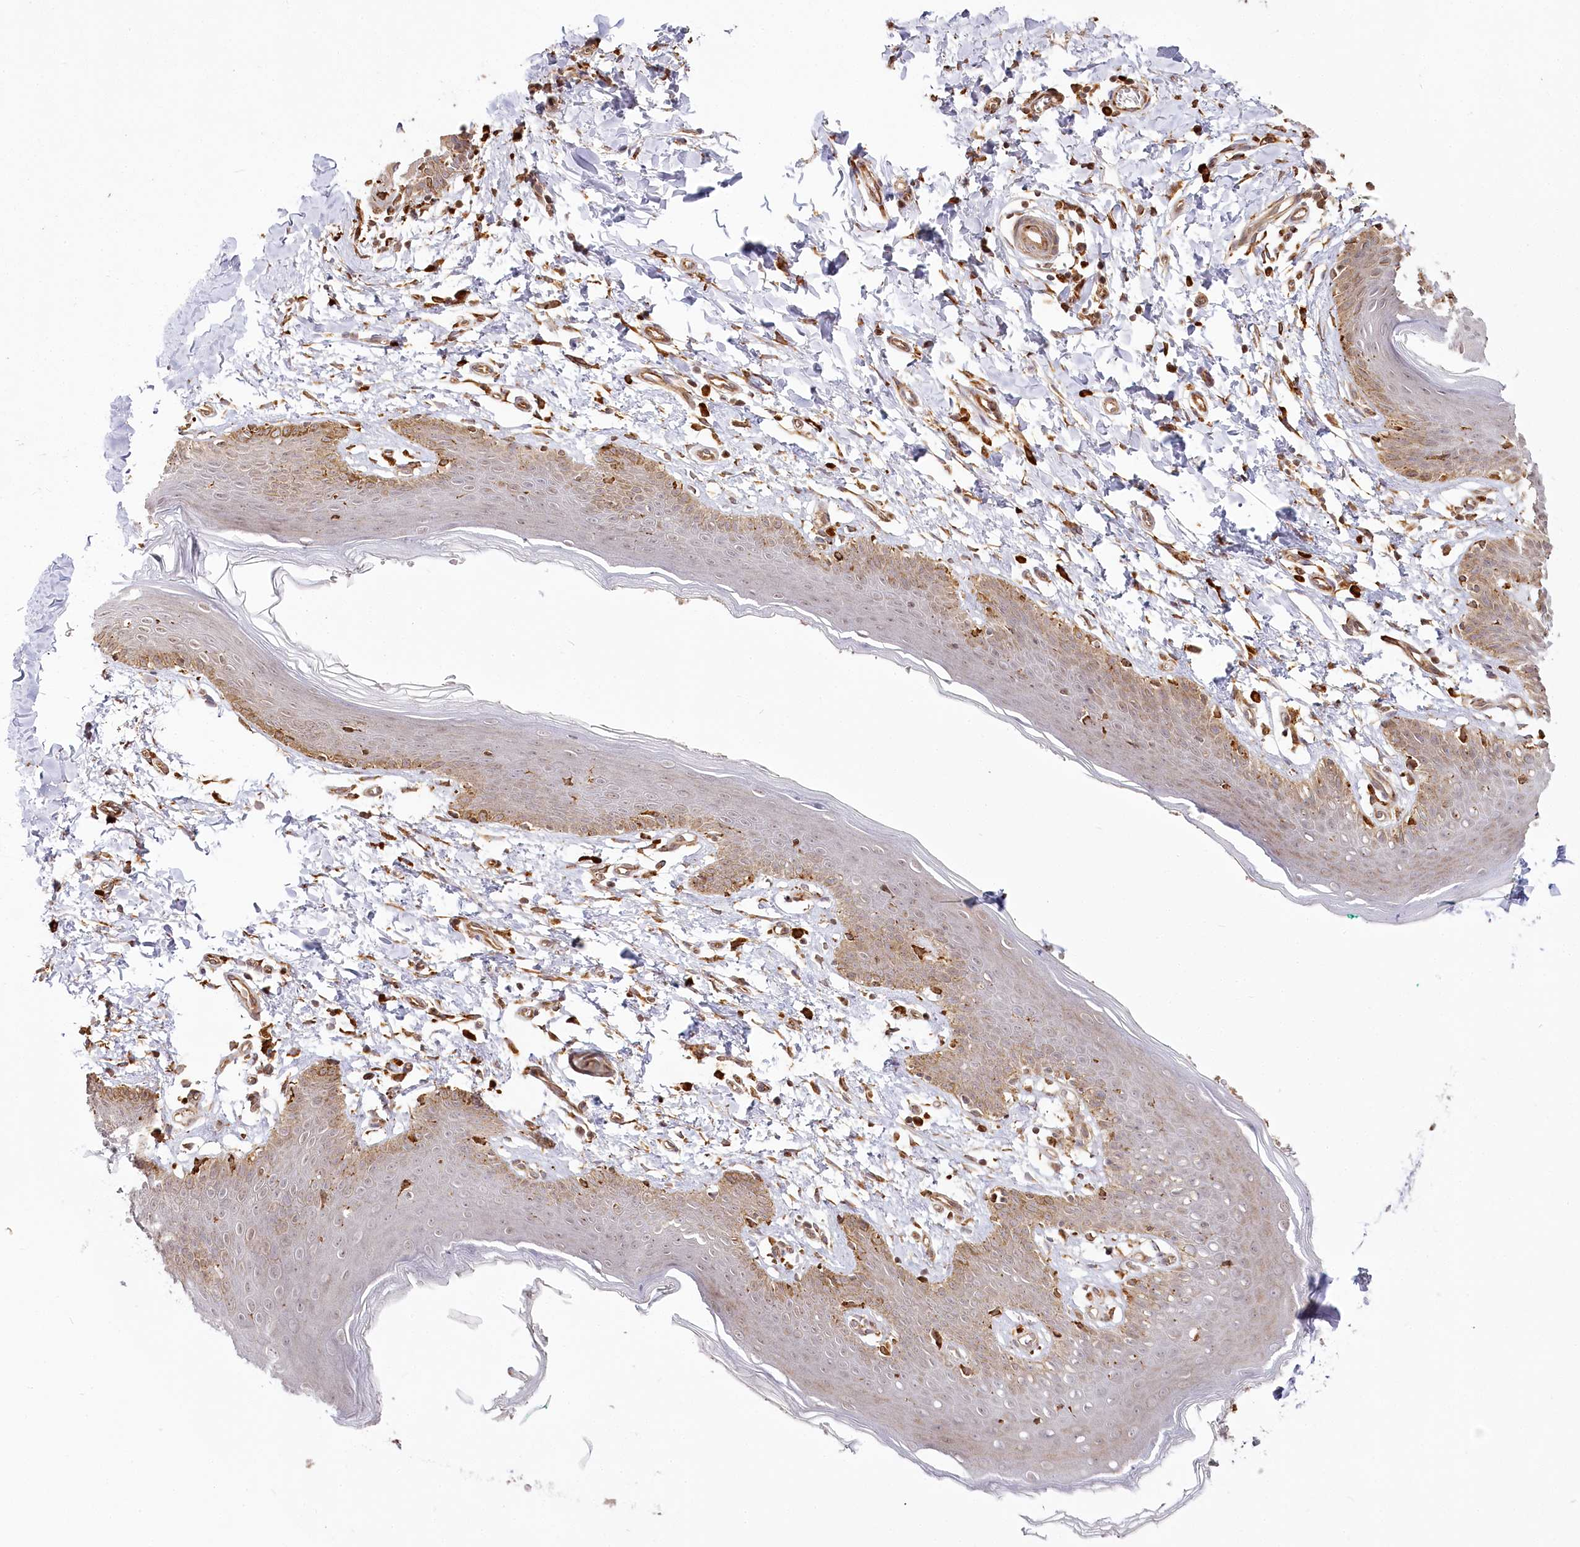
{"staining": {"intensity": "weak", "quantity": "25%-75%", "location": "cytoplasmic/membranous,nuclear"}, "tissue": "skin", "cell_type": "Epidermal cells", "image_type": "normal", "snomed": [{"axis": "morphology", "description": "Normal tissue, NOS"}, {"axis": "topography", "description": "Vulva"}], "caption": "Epidermal cells show low levels of weak cytoplasmic/membranous,nuclear staining in approximately 25%-75% of cells in unremarkable human skin.", "gene": "FAM13A", "patient": {"sex": "female", "age": 66}}